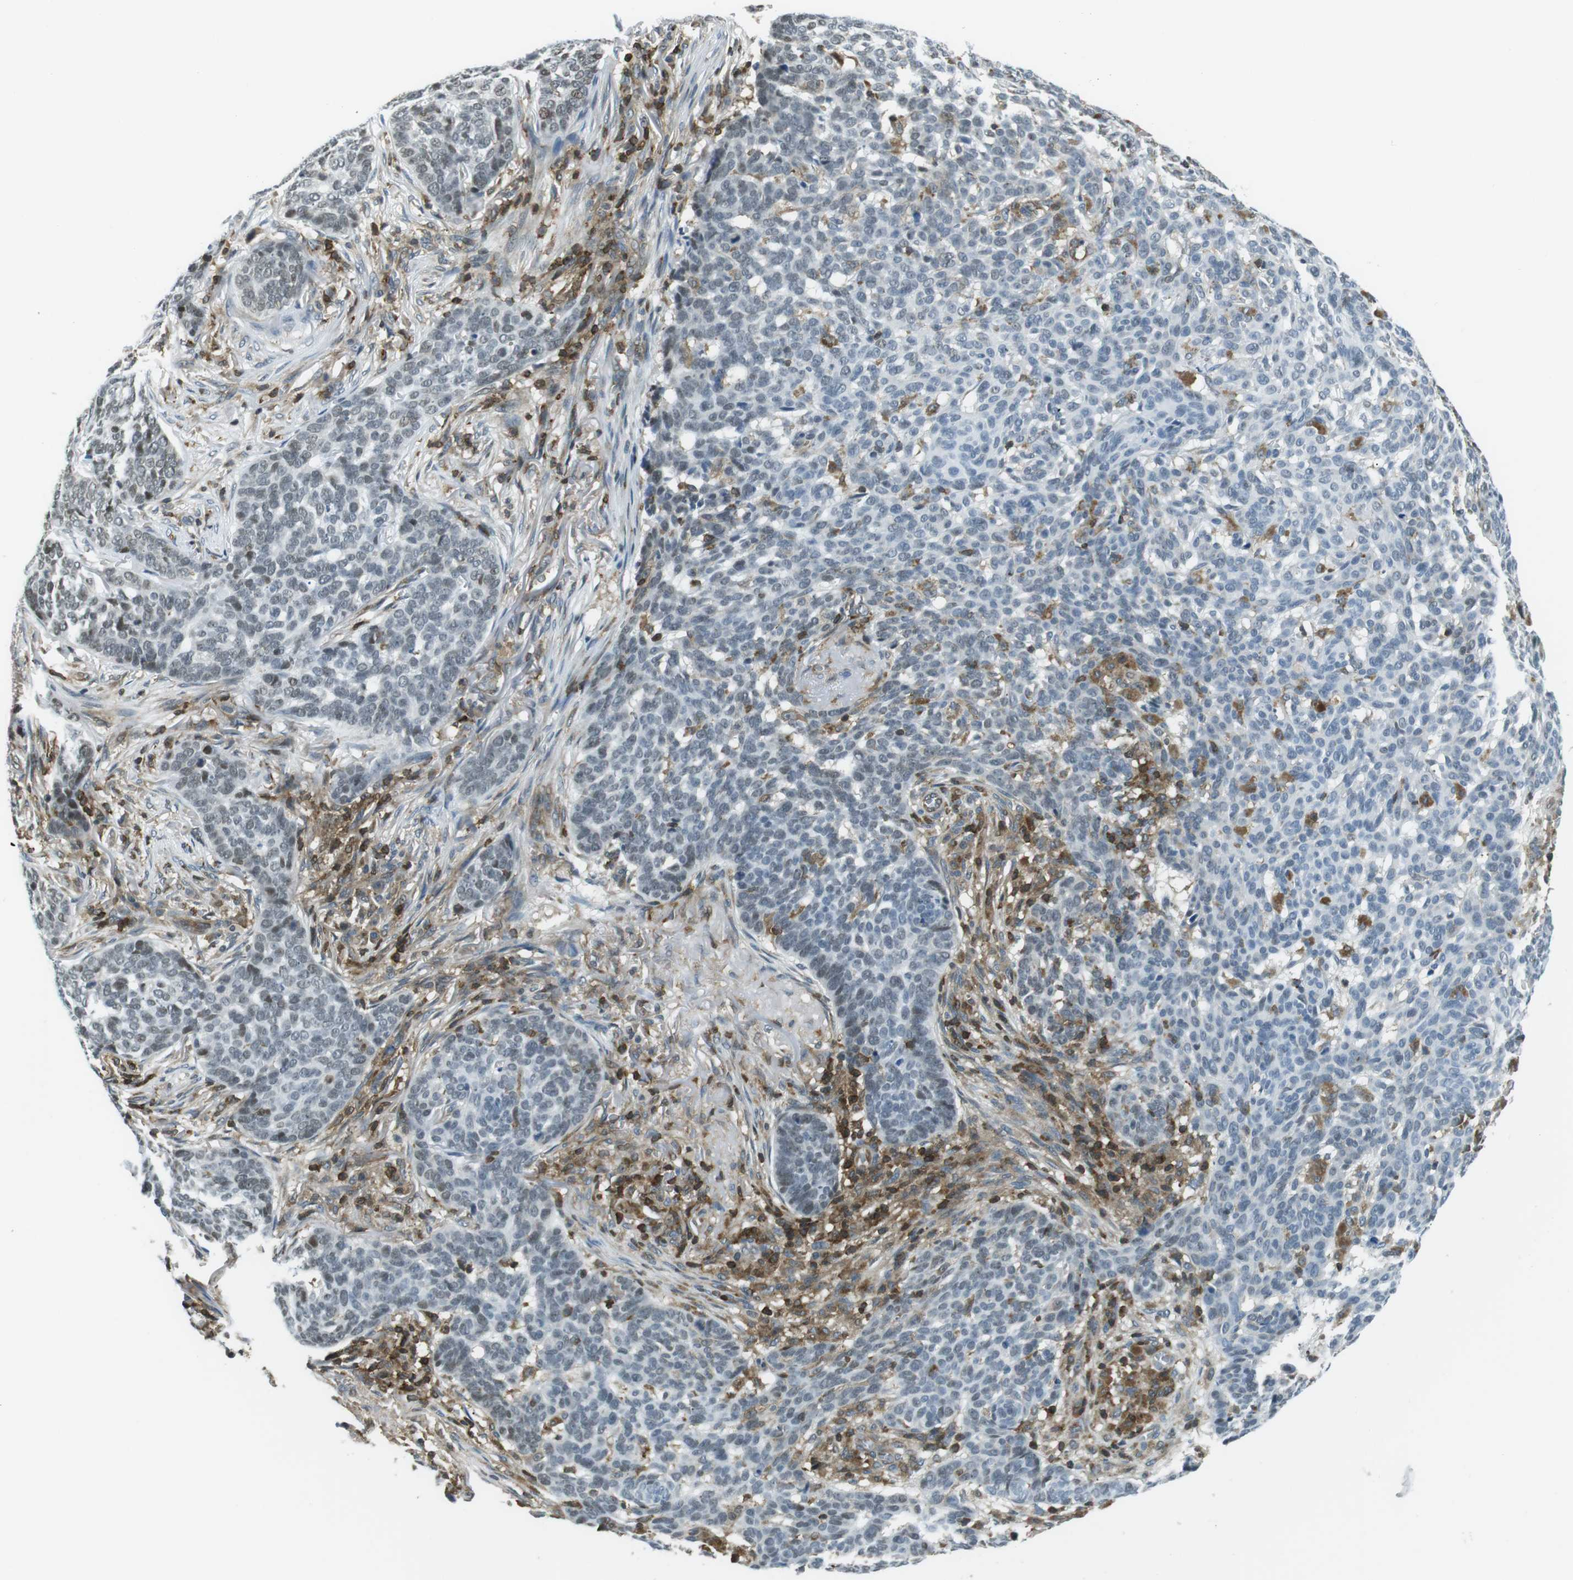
{"staining": {"intensity": "weak", "quantity": "<25%", "location": "nuclear"}, "tissue": "skin cancer", "cell_type": "Tumor cells", "image_type": "cancer", "snomed": [{"axis": "morphology", "description": "Basal cell carcinoma"}, {"axis": "topography", "description": "Skin"}], "caption": "Micrograph shows no significant protein staining in tumor cells of skin cancer.", "gene": "STK10", "patient": {"sex": "male", "age": 85}}